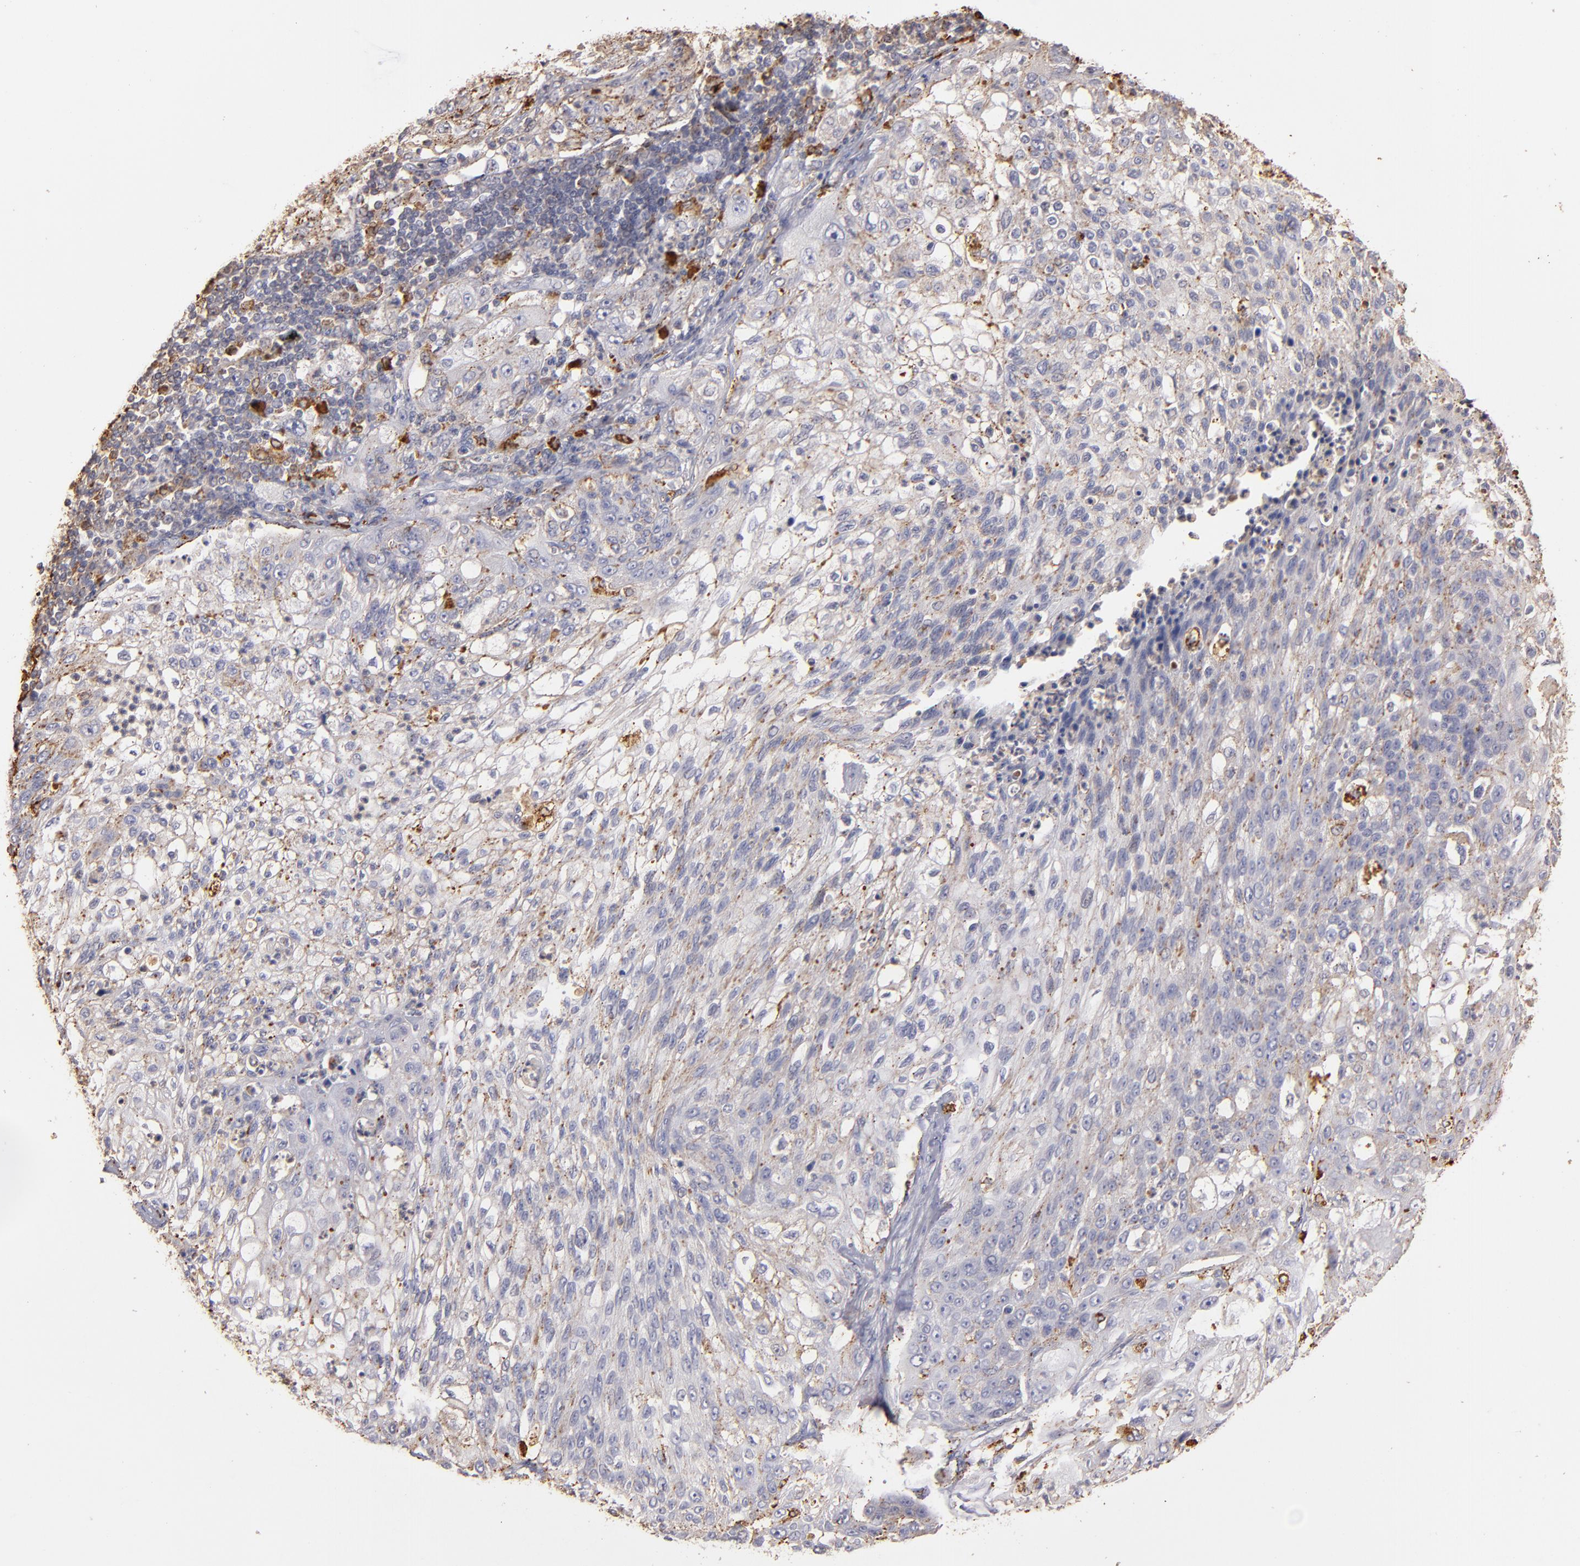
{"staining": {"intensity": "weak", "quantity": ">75%", "location": "cytoplasmic/membranous"}, "tissue": "lung cancer", "cell_type": "Tumor cells", "image_type": "cancer", "snomed": [{"axis": "morphology", "description": "Inflammation, NOS"}, {"axis": "morphology", "description": "Squamous cell carcinoma, NOS"}, {"axis": "topography", "description": "Lymph node"}, {"axis": "topography", "description": "Soft tissue"}, {"axis": "topography", "description": "Lung"}], "caption": "IHC of lung cancer displays low levels of weak cytoplasmic/membranous staining in approximately >75% of tumor cells. The staining was performed using DAB to visualize the protein expression in brown, while the nuclei were stained in blue with hematoxylin (Magnification: 20x).", "gene": "TRAF1", "patient": {"sex": "male", "age": 66}}